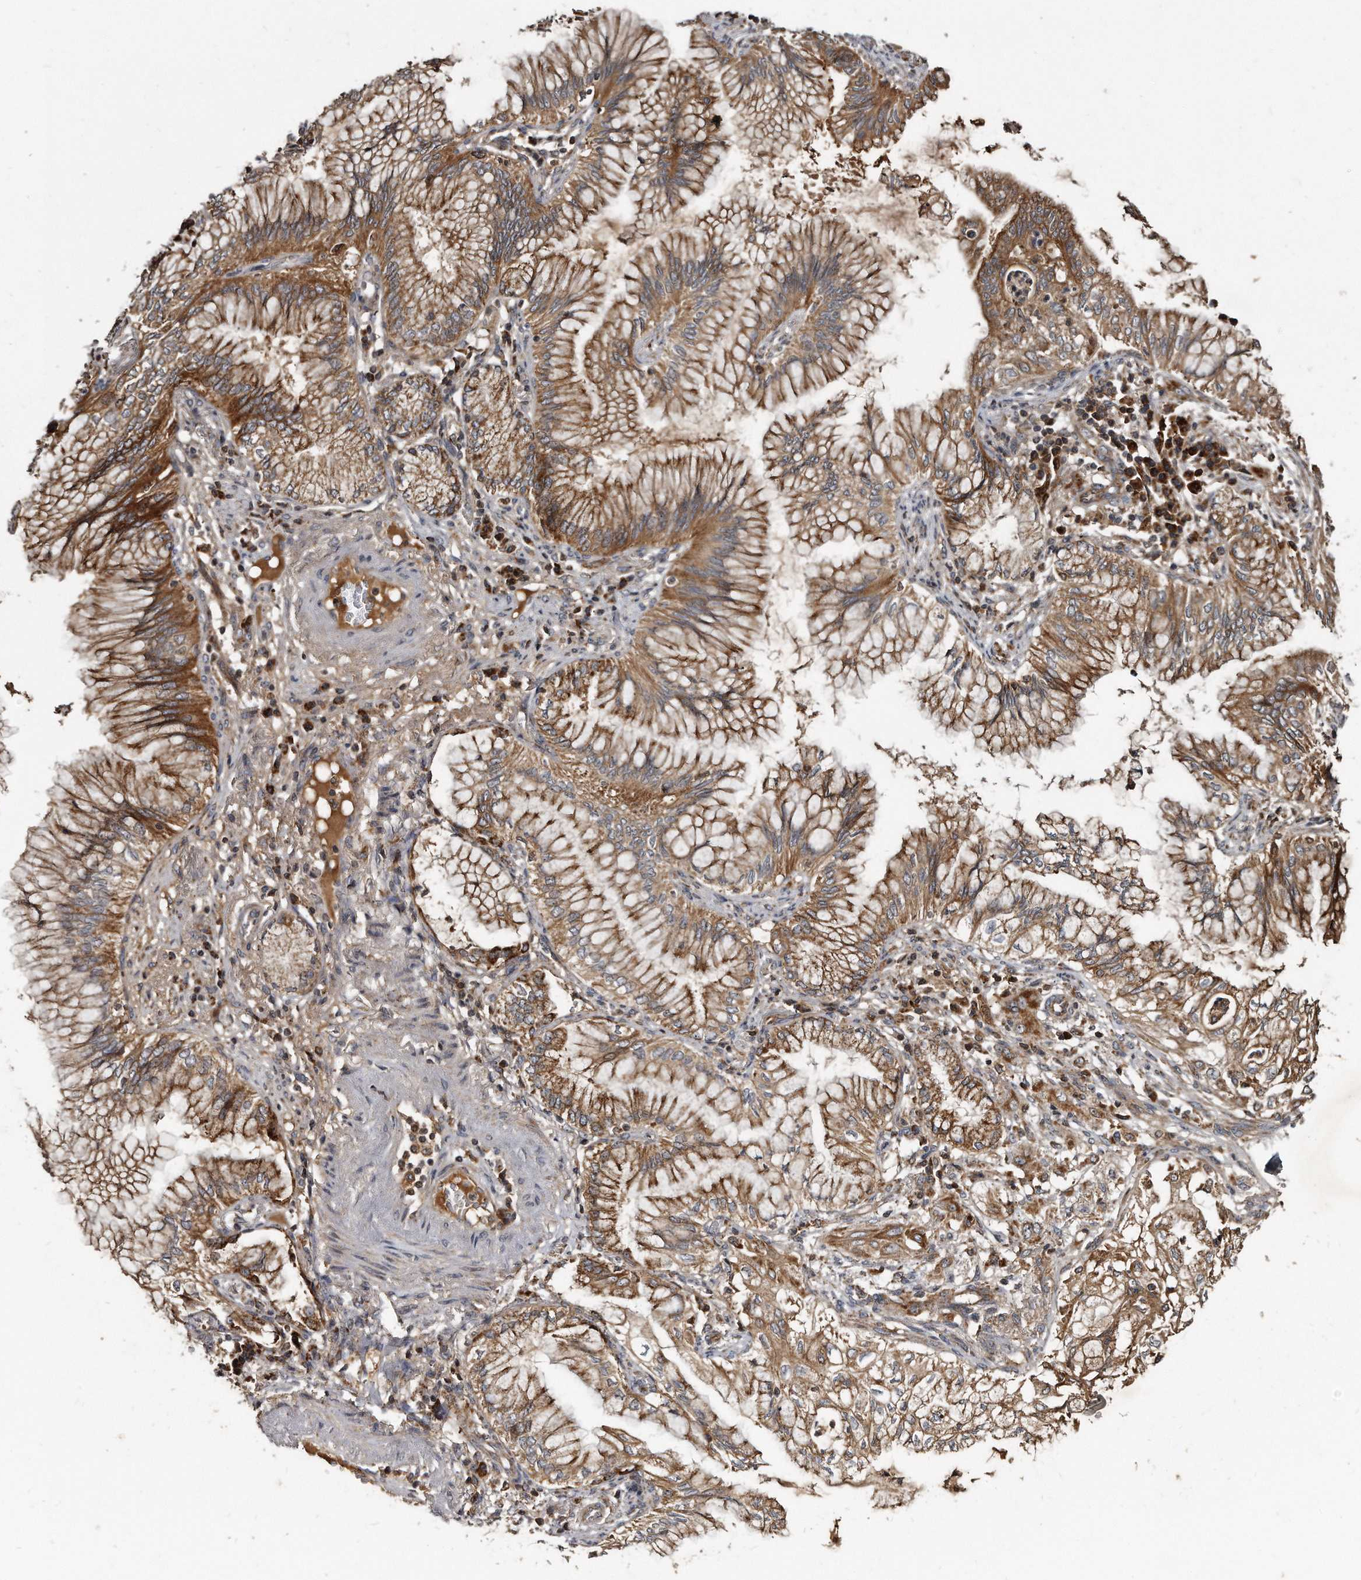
{"staining": {"intensity": "moderate", "quantity": ">75%", "location": "cytoplasmic/membranous"}, "tissue": "lung cancer", "cell_type": "Tumor cells", "image_type": "cancer", "snomed": [{"axis": "morphology", "description": "Adenocarcinoma, NOS"}, {"axis": "topography", "description": "Lung"}], "caption": "Human adenocarcinoma (lung) stained with a protein marker displays moderate staining in tumor cells.", "gene": "FAM136A", "patient": {"sex": "female", "age": 70}}